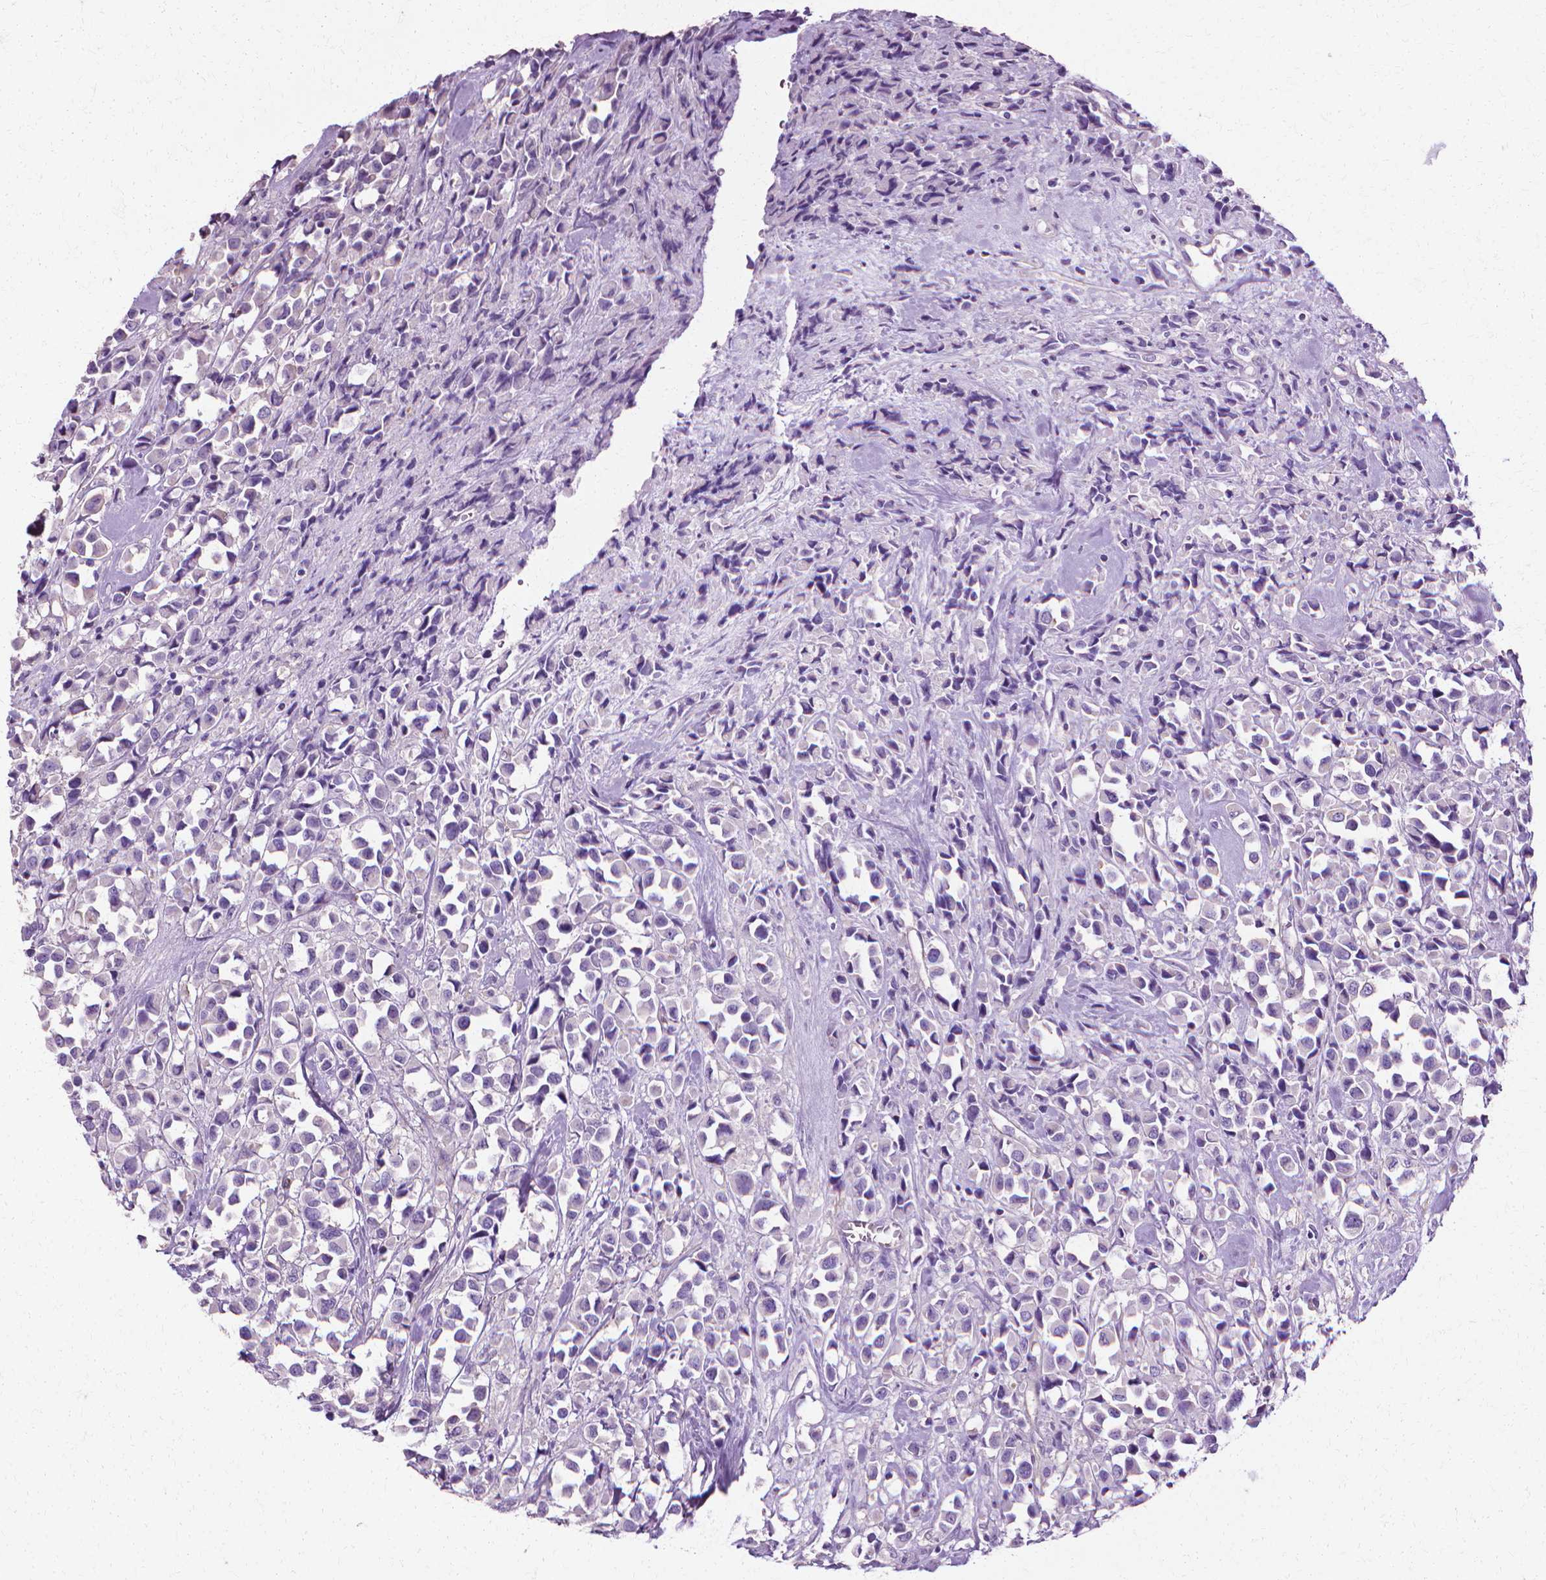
{"staining": {"intensity": "negative", "quantity": "none", "location": "none"}, "tissue": "breast cancer", "cell_type": "Tumor cells", "image_type": "cancer", "snomed": [{"axis": "morphology", "description": "Duct carcinoma"}, {"axis": "topography", "description": "Breast"}], "caption": "There is no significant staining in tumor cells of breast intraductal carcinoma.", "gene": "CFAP157", "patient": {"sex": "female", "age": 61}}